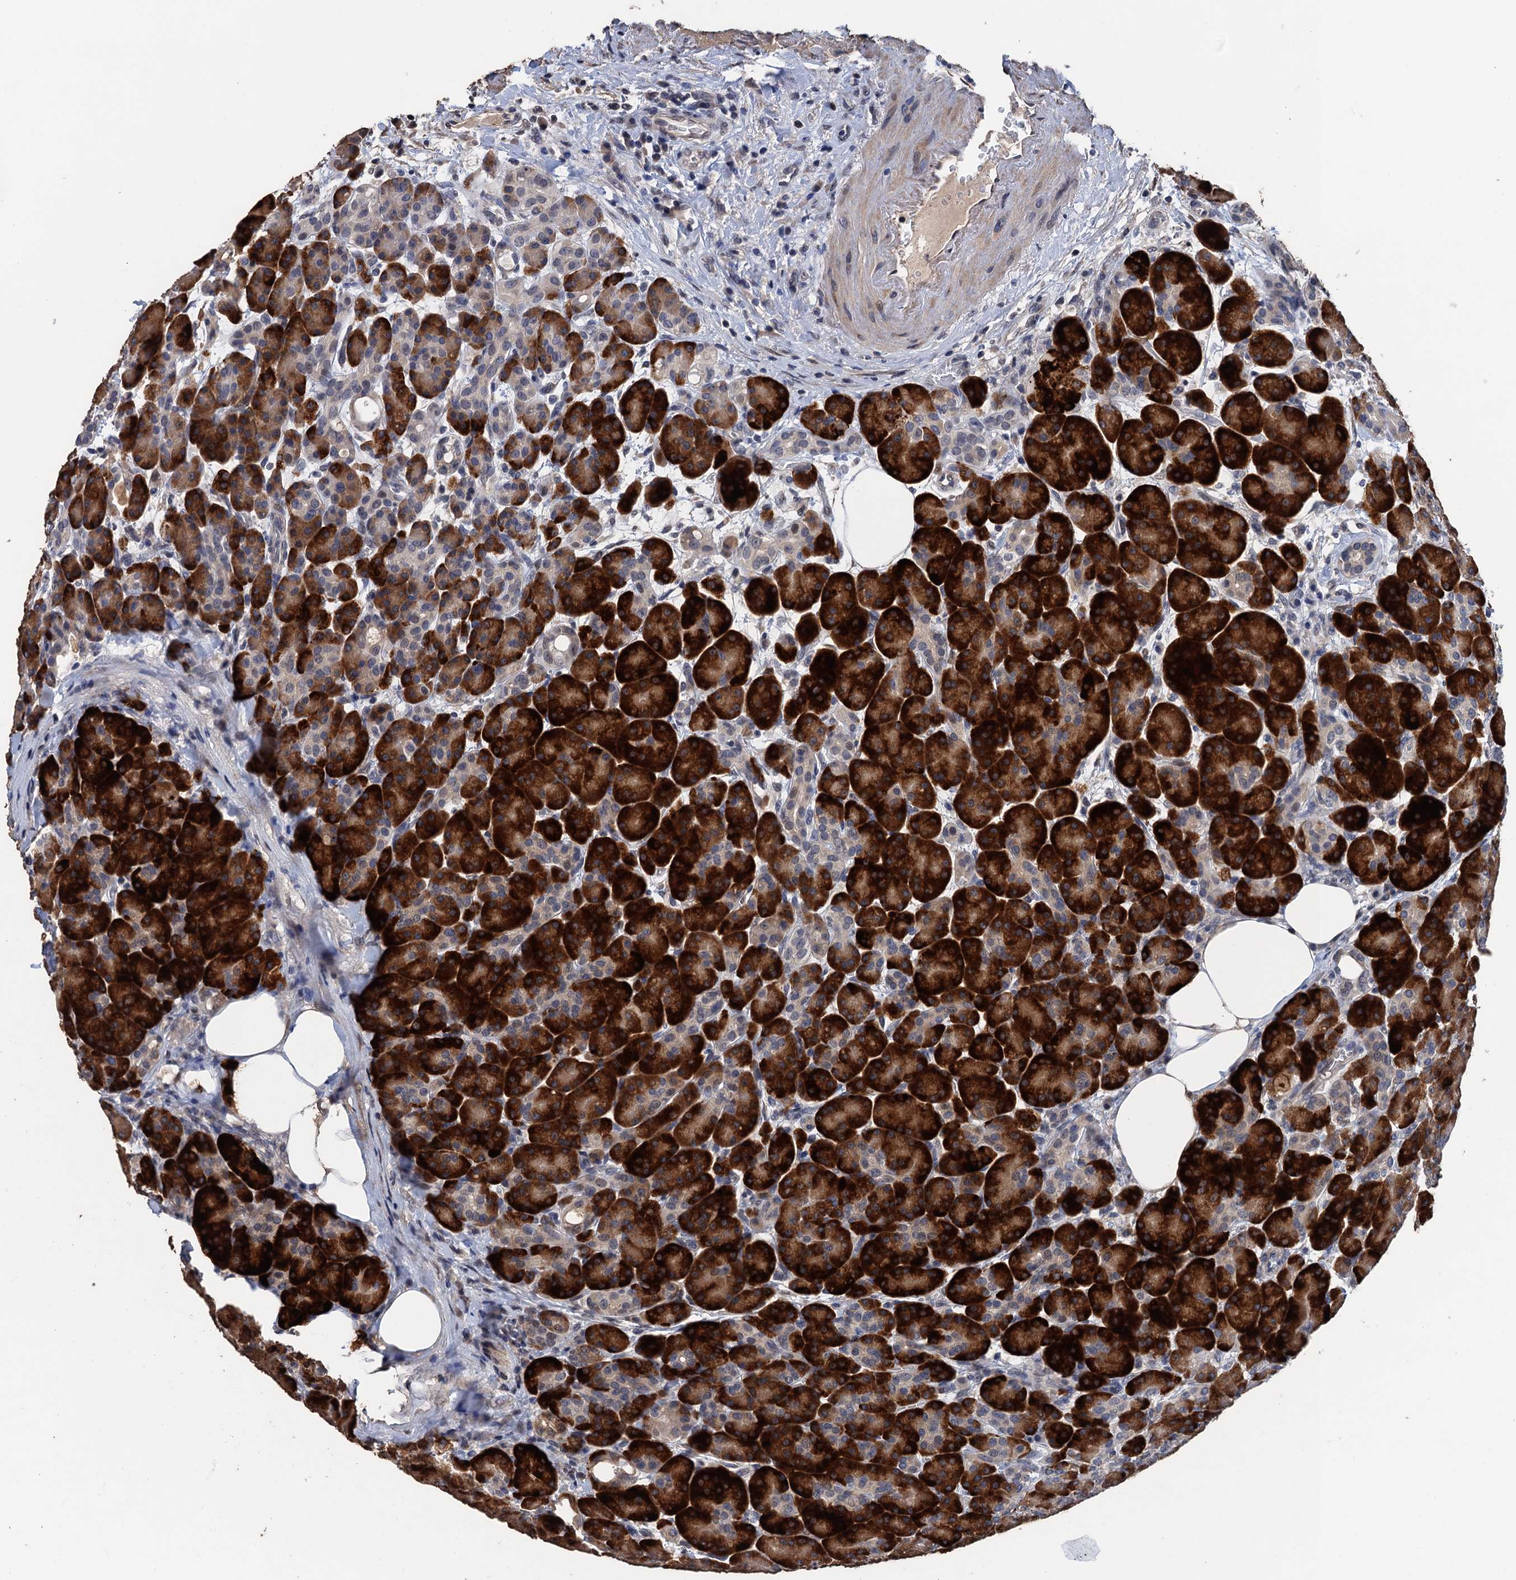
{"staining": {"intensity": "strong", "quantity": ">75%", "location": "cytoplasmic/membranous"}, "tissue": "pancreas", "cell_type": "Exocrine glandular cells", "image_type": "normal", "snomed": [{"axis": "morphology", "description": "Normal tissue, NOS"}, {"axis": "topography", "description": "Pancreas"}], "caption": "DAB (3,3'-diaminobenzidine) immunohistochemical staining of normal pancreas exhibits strong cytoplasmic/membranous protein staining in about >75% of exocrine glandular cells.", "gene": "ART5", "patient": {"sex": "male", "age": 63}}